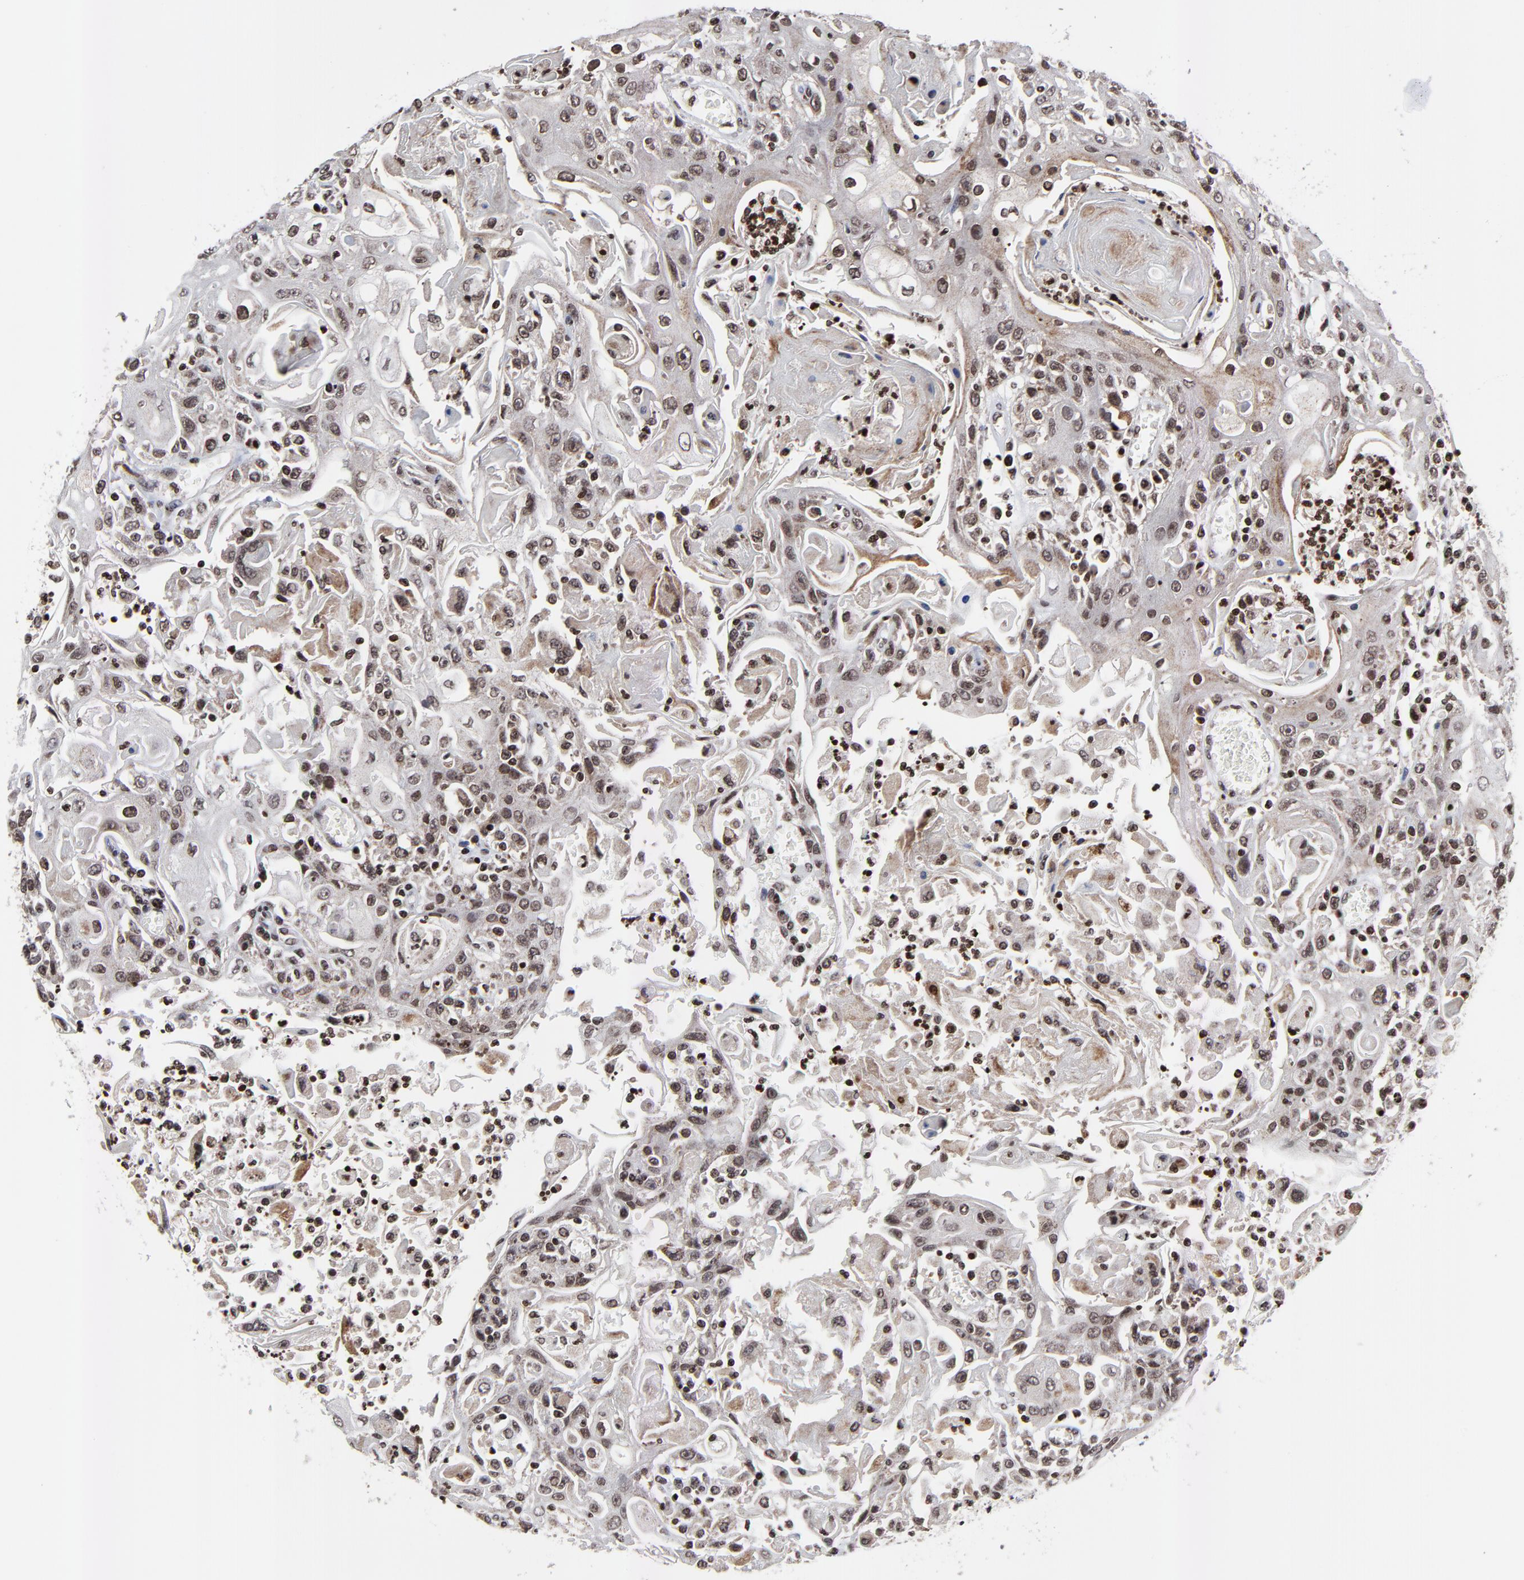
{"staining": {"intensity": "moderate", "quantity": ">75%", "location": "cytoplasmic/membranous,nuclear"}, "tissue": "head and neck cancer", "cell_type": "Tumor cells", "image_type": "cancer", "snomed": [{"axis": "morphology", "description": "Squamous cell carcinoma, NOS"}, {"axis": "topography", "description": "Oral tissue"}, {"axis": "topography", "description": "Head-Neck"}], "caption": "Protein staining of head and neck cancer tissue reveals moderate cytoplasmic/membranous and nuclear staining in about >75% of tumor cells.", "gene": "ZNF777", "patient": {"sex": "female", "age": 76}}